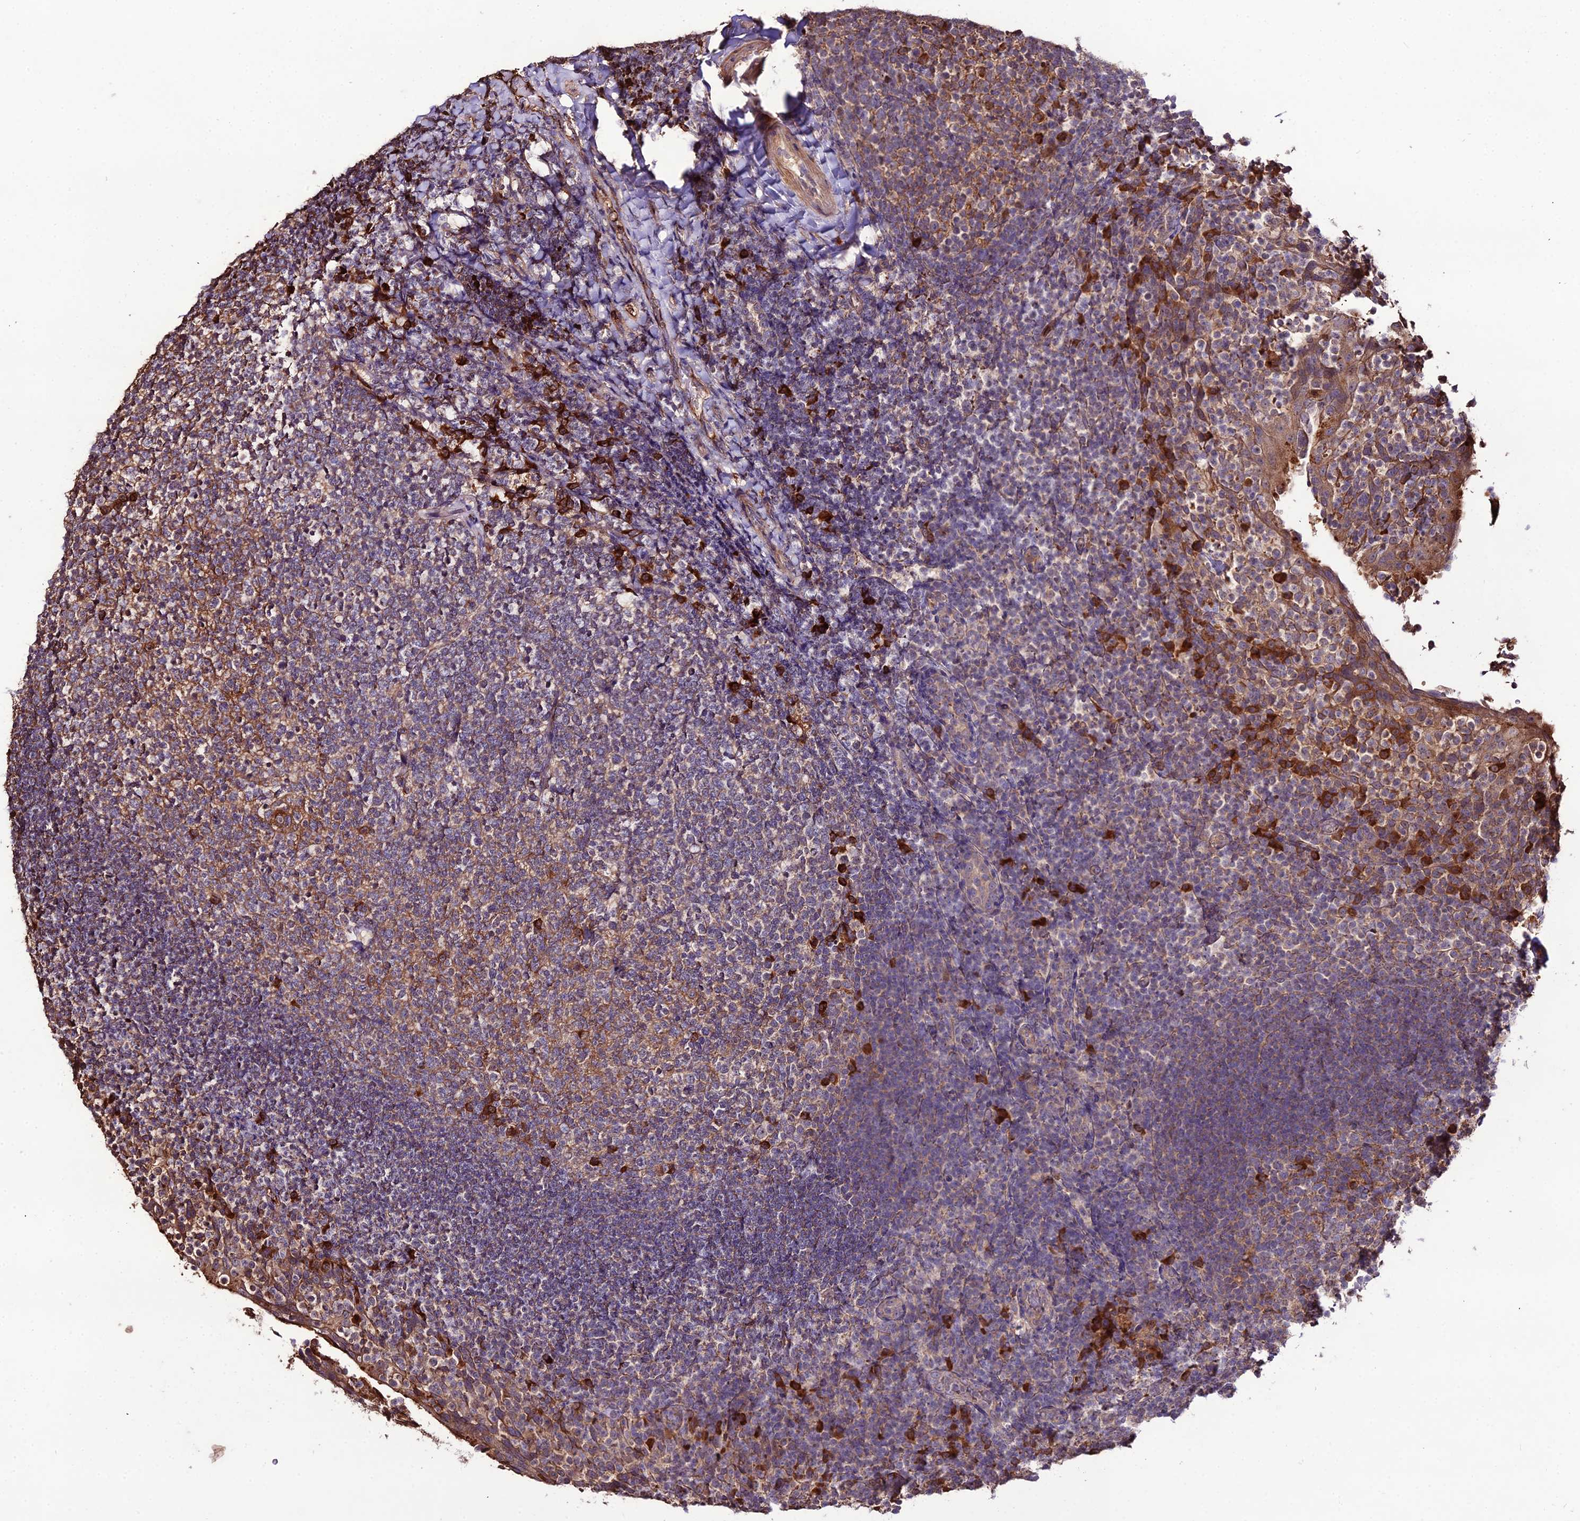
{"staining": {"intensity": "weak", "quantity": "25%-75%", "location": "cytoplasmic/membranous"}, "tissue": "tonsil", "cell_type": "Germinal center cells", "image_type": "normal", "snomed": [{"axis": "morphology", "description": "Normal tissue, NOS"}, {"axis": "topography", "description": "Tonsil"}], "caption": "Immunohistochemical staining of unremarkable human tonsil displays 25%-75% levels of weak cytoplasmic/membranous protein positivity in approximately 25%-75% of germinal center cells.", "gene": "KCTD16", "patient": {"sex": "female", "age": 10}}